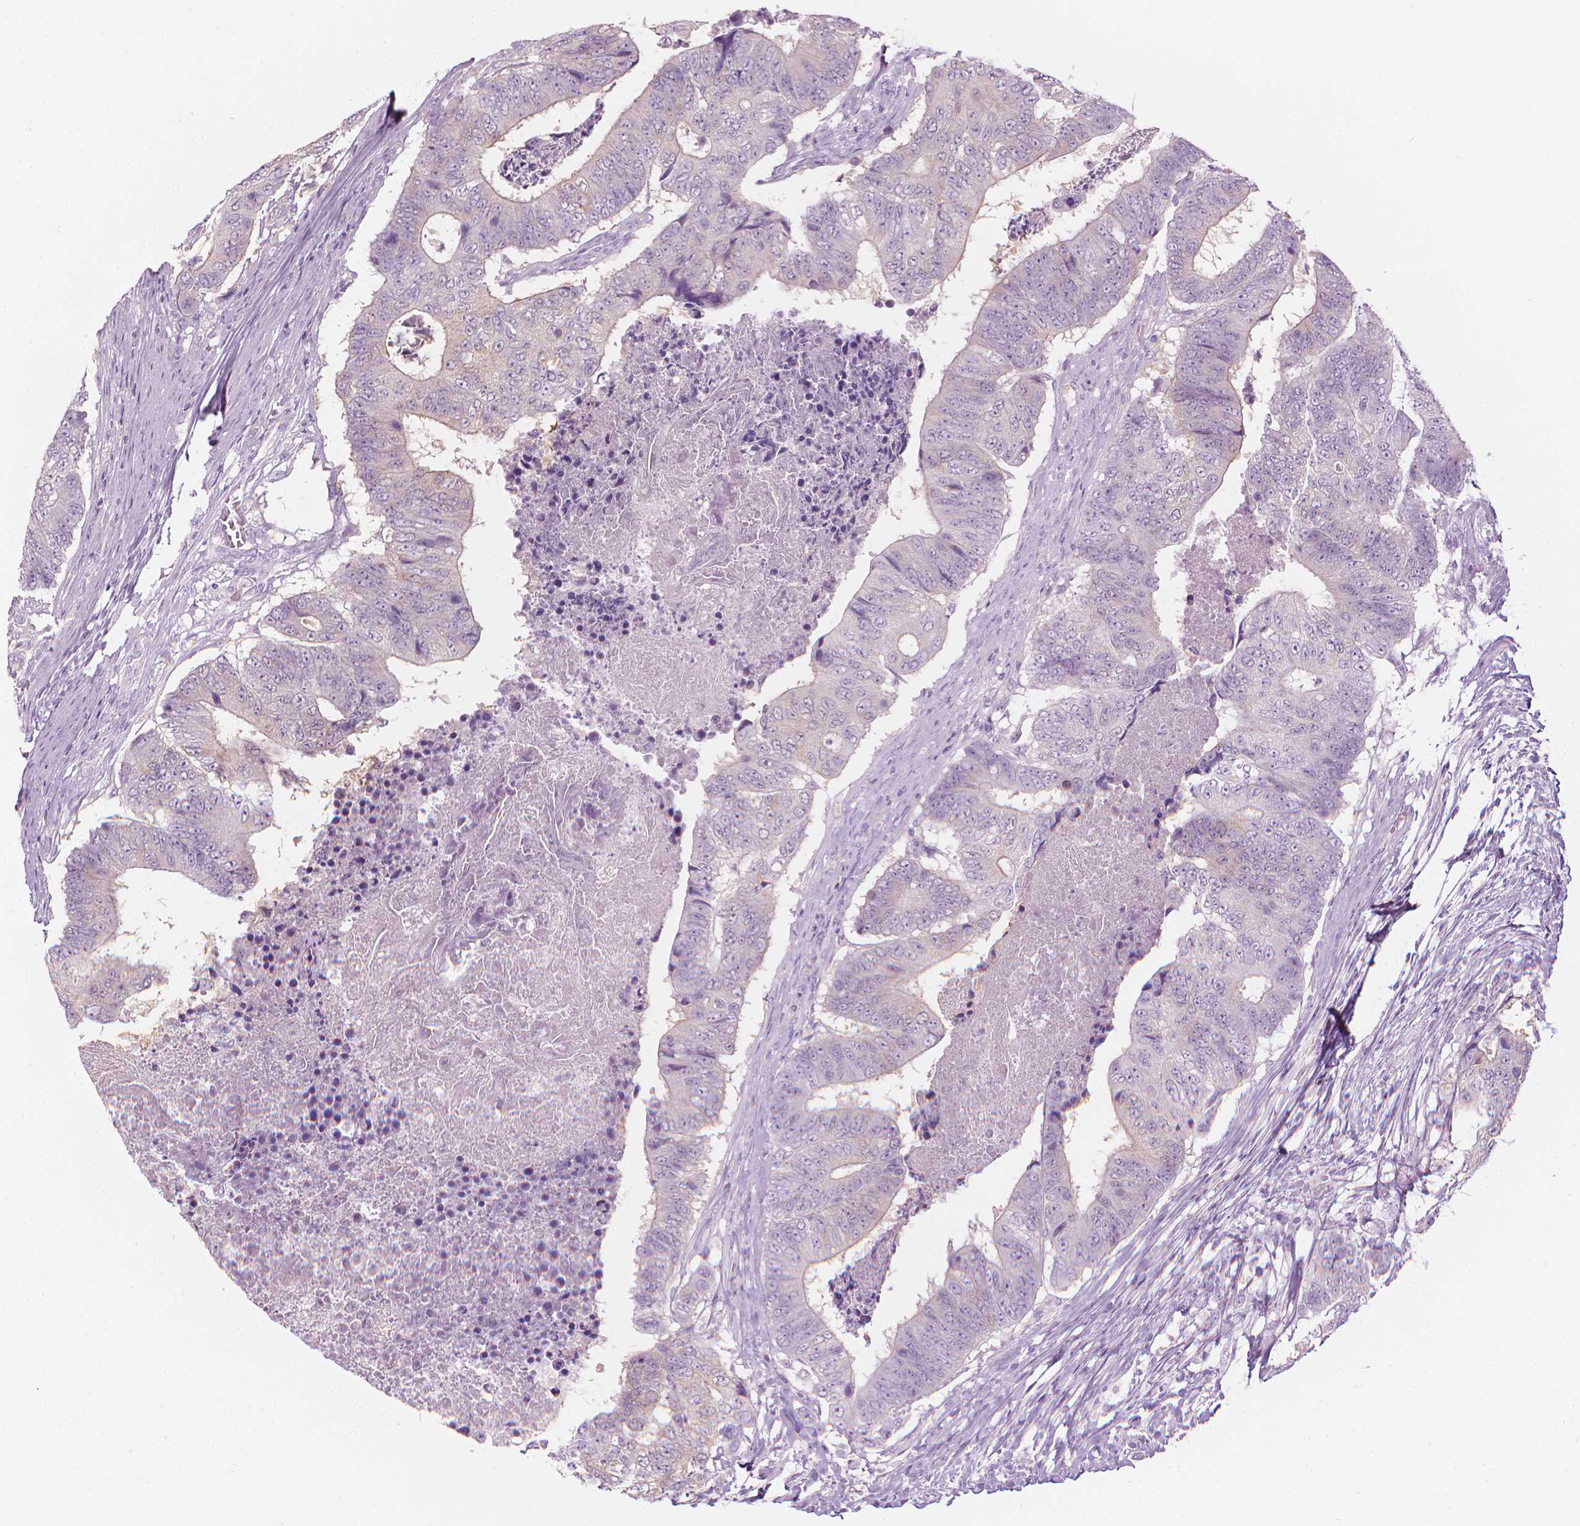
{"staining": {"intensity": "moderate", "quantity": "25%-75%", "location": "cytoplasmic/membranous"}, "tissue": "colorectal cancer", "cell_type": "Tumor cells", "image_type": "cancer", "snomed": [{"axis": "morphology", "description": "Adenocarcinoma, NOS"}, {"axis": "topography", "description": "Colon"}], "caption": "Protein staining shows moderate cytoplasmic/membranous expression in about 25%-75% of tumor cells in adenocarcinoma (colorectal).", "gene": "SHMT1", "patient": {"sex": "female", "age": 48}}